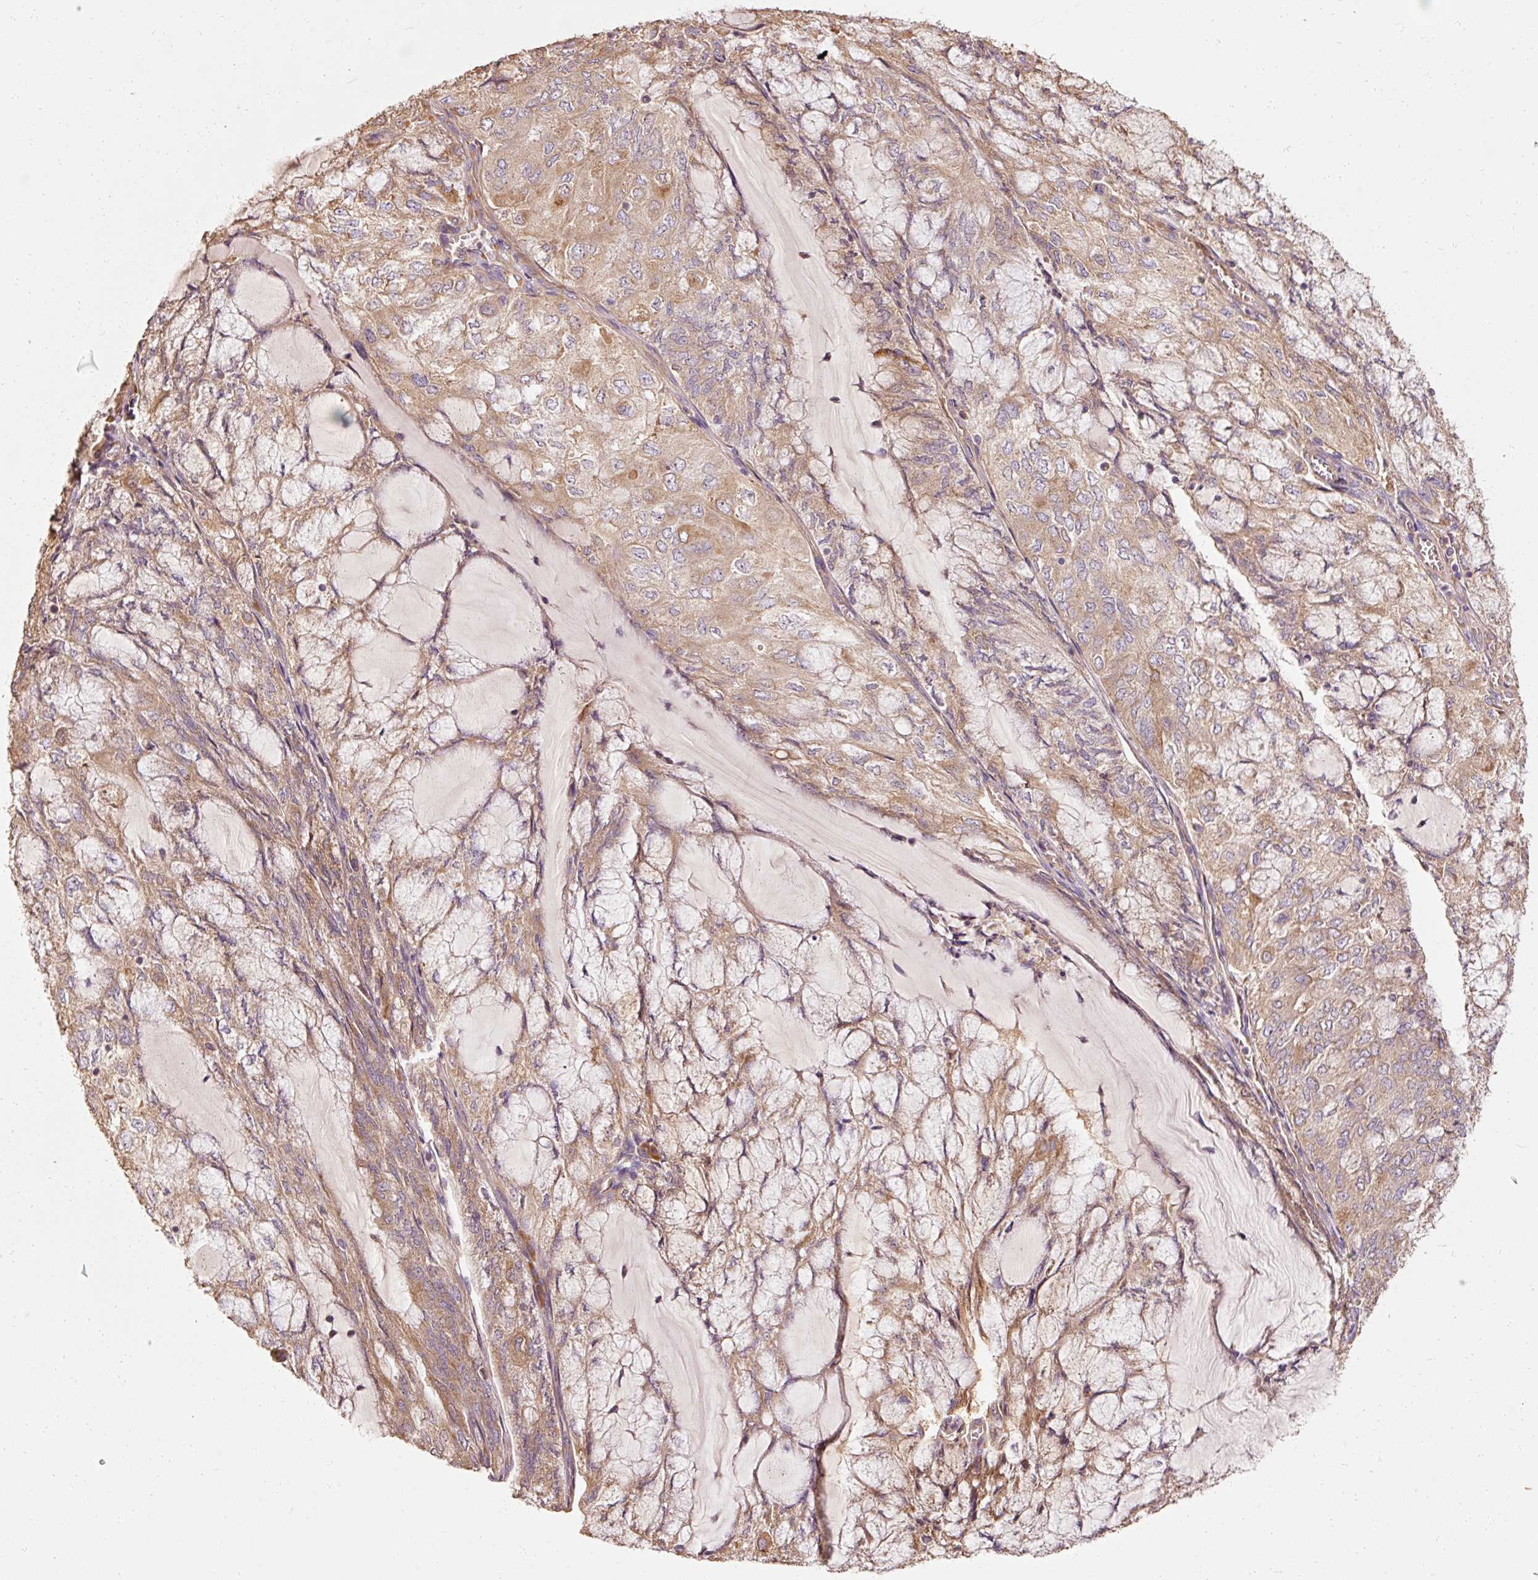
{"staining": {"intensity": "moderate", "quantity": "25%-75%", "location": "cytoplasmic/membranous"}, "tissue": "endometrial cancer", "cell_type": "Tumor cells", "image_type": "cancer", "snomed": [{"axis": "morphology", "description": "Adenocarcinoma, NOS"}, {"axis": "topography", "description": "Endometrium"}], "caption": "Moderate cytoplasmic/membranous protein expression is identified in approximately 25%-75% of tumor cells in endometrial adenocarcinoma.", "gene": "EFHC1", "patient": {"sex": "female", "age": 81}}